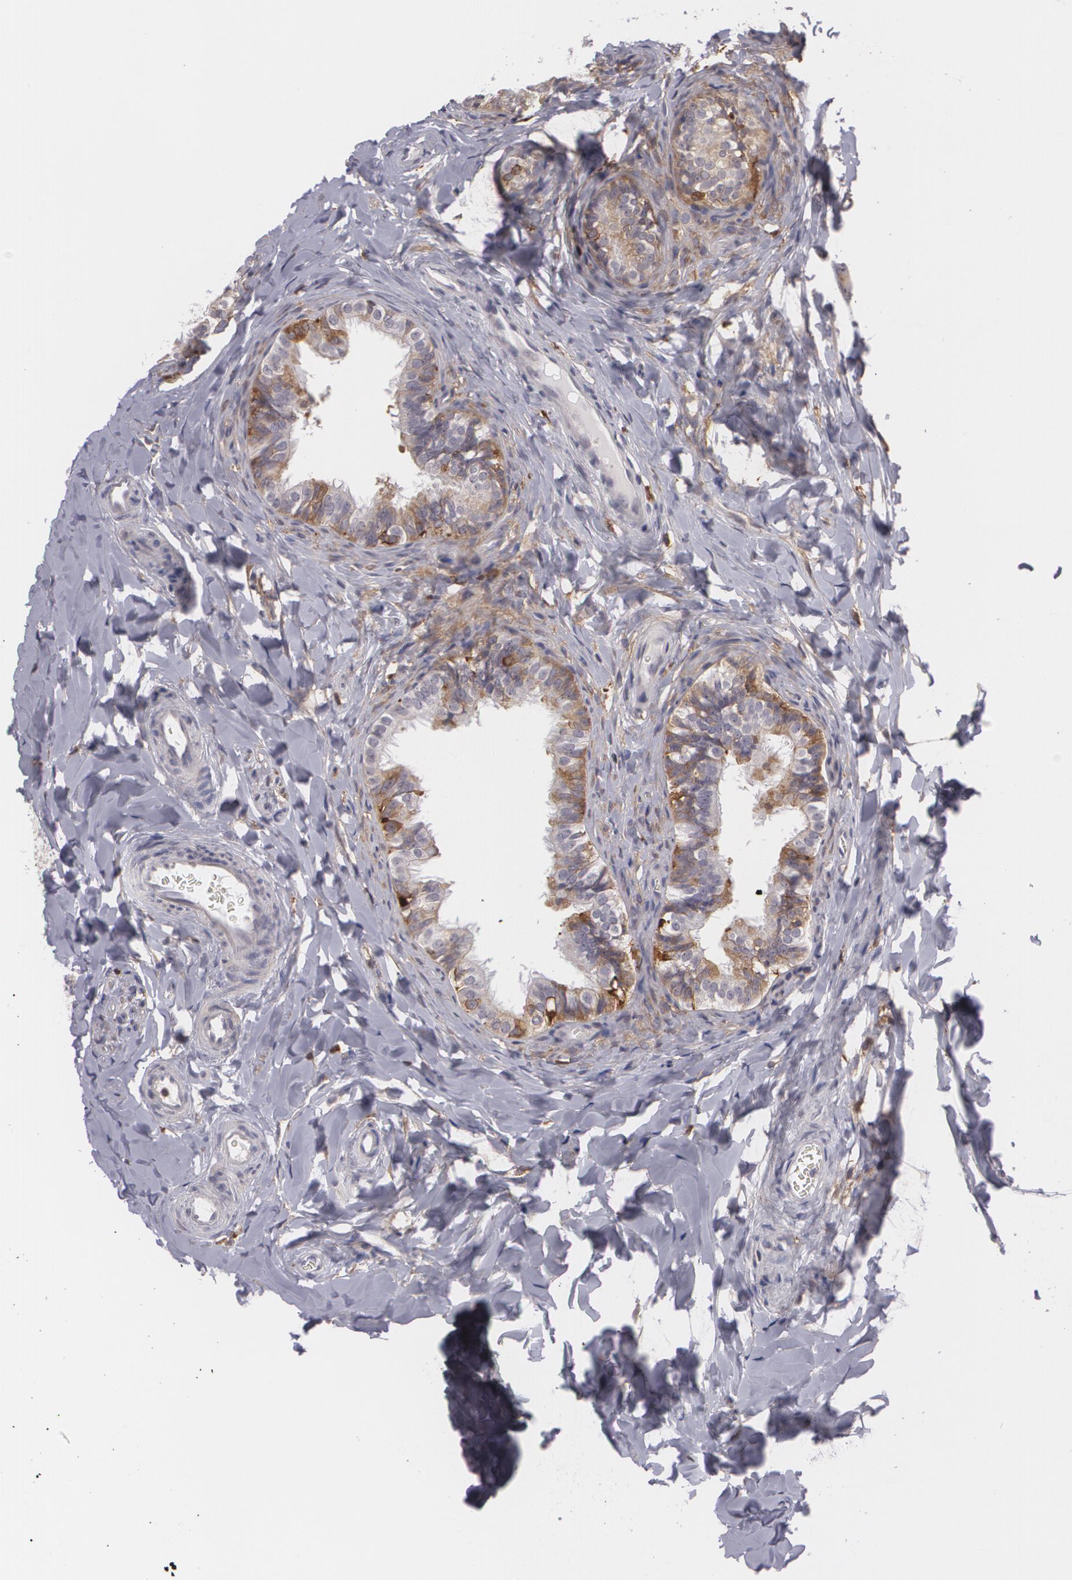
{"staining": {"intensity": "weak", "quantity": ">75%", "location": "cytoplasmic/membranous"}, "tissue": "epididymis", "cell_type": "Glandular cells", "image_type": "normal", "snomed": [{"axis": "morphology", "description": "Normal tissue, NOS"}, {"axis": "topography", "description": "Epididymis"}], "caption": "Benign epididymis demonstrates weak cytoplasmic/membranous staining in approximately >75% of glandular cells, visualized by immunohistochemistry. The staining was performed using DAB (3,3'-diaminobenzidine) to visualize the protein expression in brown, while the nuclei were stained in blue with hematoxylin (Magnification: 20x).", "gene": "BIN1", "patient": {"sex": "male", "age": 26}}